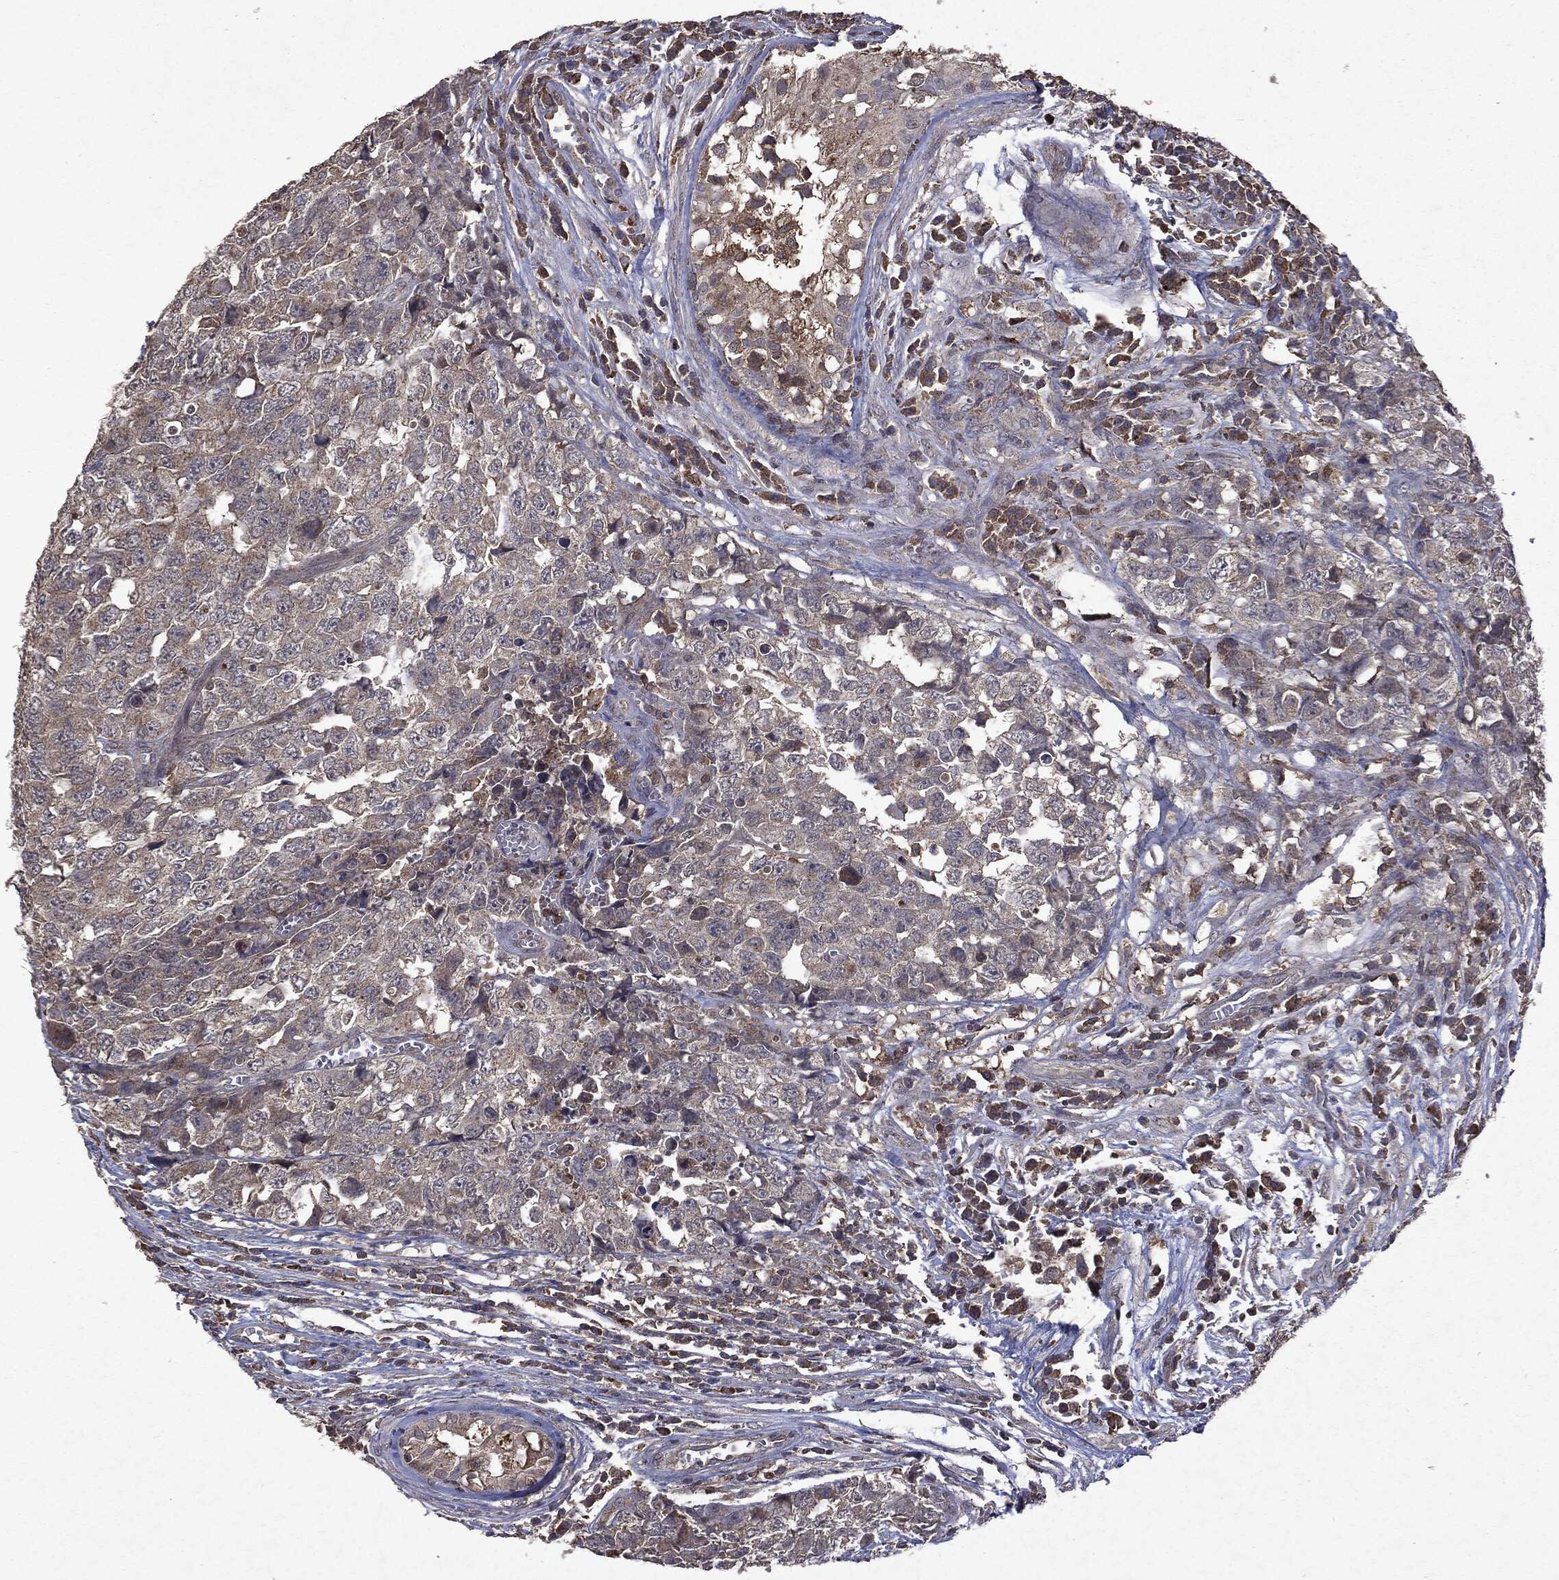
{"staining": {"intensity": "negative", "quantity": "none", "location": "none"}, "tissue": "testis cancer", "cell_type": "Tumor cells", "image_type": "cancer", "snomed": [{"axis": "morphology", "description": "Carcinoma, Embryonal, NOS"}, {"axis": "topography", "description": "Testis"}], "caption": "Immunohistochemical staining of human testis cancer (embryonal carcinoma) shows no significant staining in tumor cells.", "gene": "PTEN", "patient": {"sex": "male", "age": 23}}